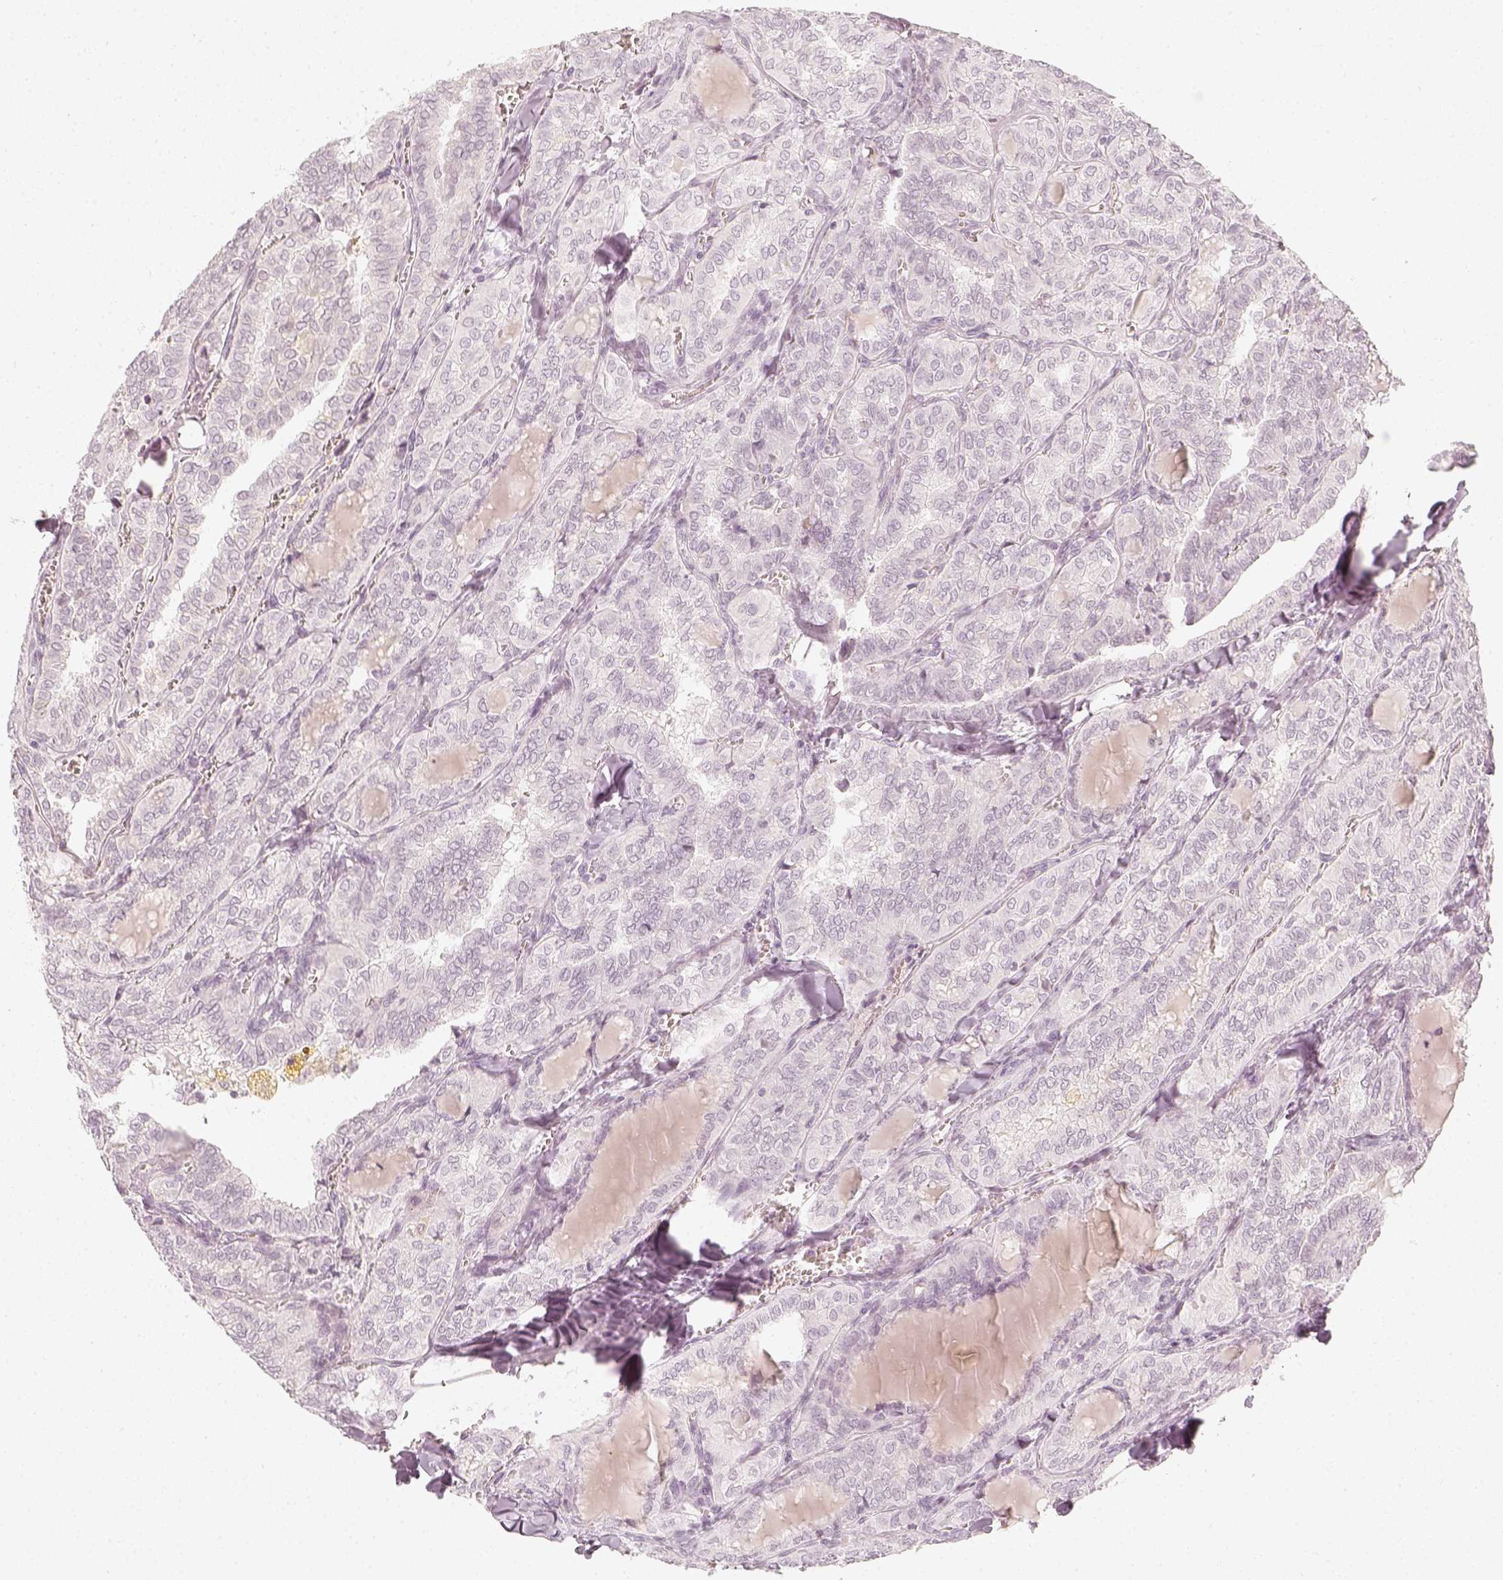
{"staining": {"intensity": "negative", "quantity": "none", "location": "none"}, "tissue": "thyroid cancer", "cell_type": "Tumor cells", "image_type": "cancer", "snomed": [{"axis": "morphology", "description": "Papillary adenocarcinoma, NOS"}, {"axis": "topography", "description": "Thyroid gland"}], "caption": "Immunohistochemistry image of neoplastic tissue: papillary adenocarcinoma (thyroid) stained with DAB exhibits no significant protein positivity in tumor cells. (Stains: DAB immunohistochemistry (IHC) with hematoxylin counter stain, Microscopy: brightfield microscopy at high magnification).", "gene": "KRT25", "patient": {"sex": "female", "age": 41}}